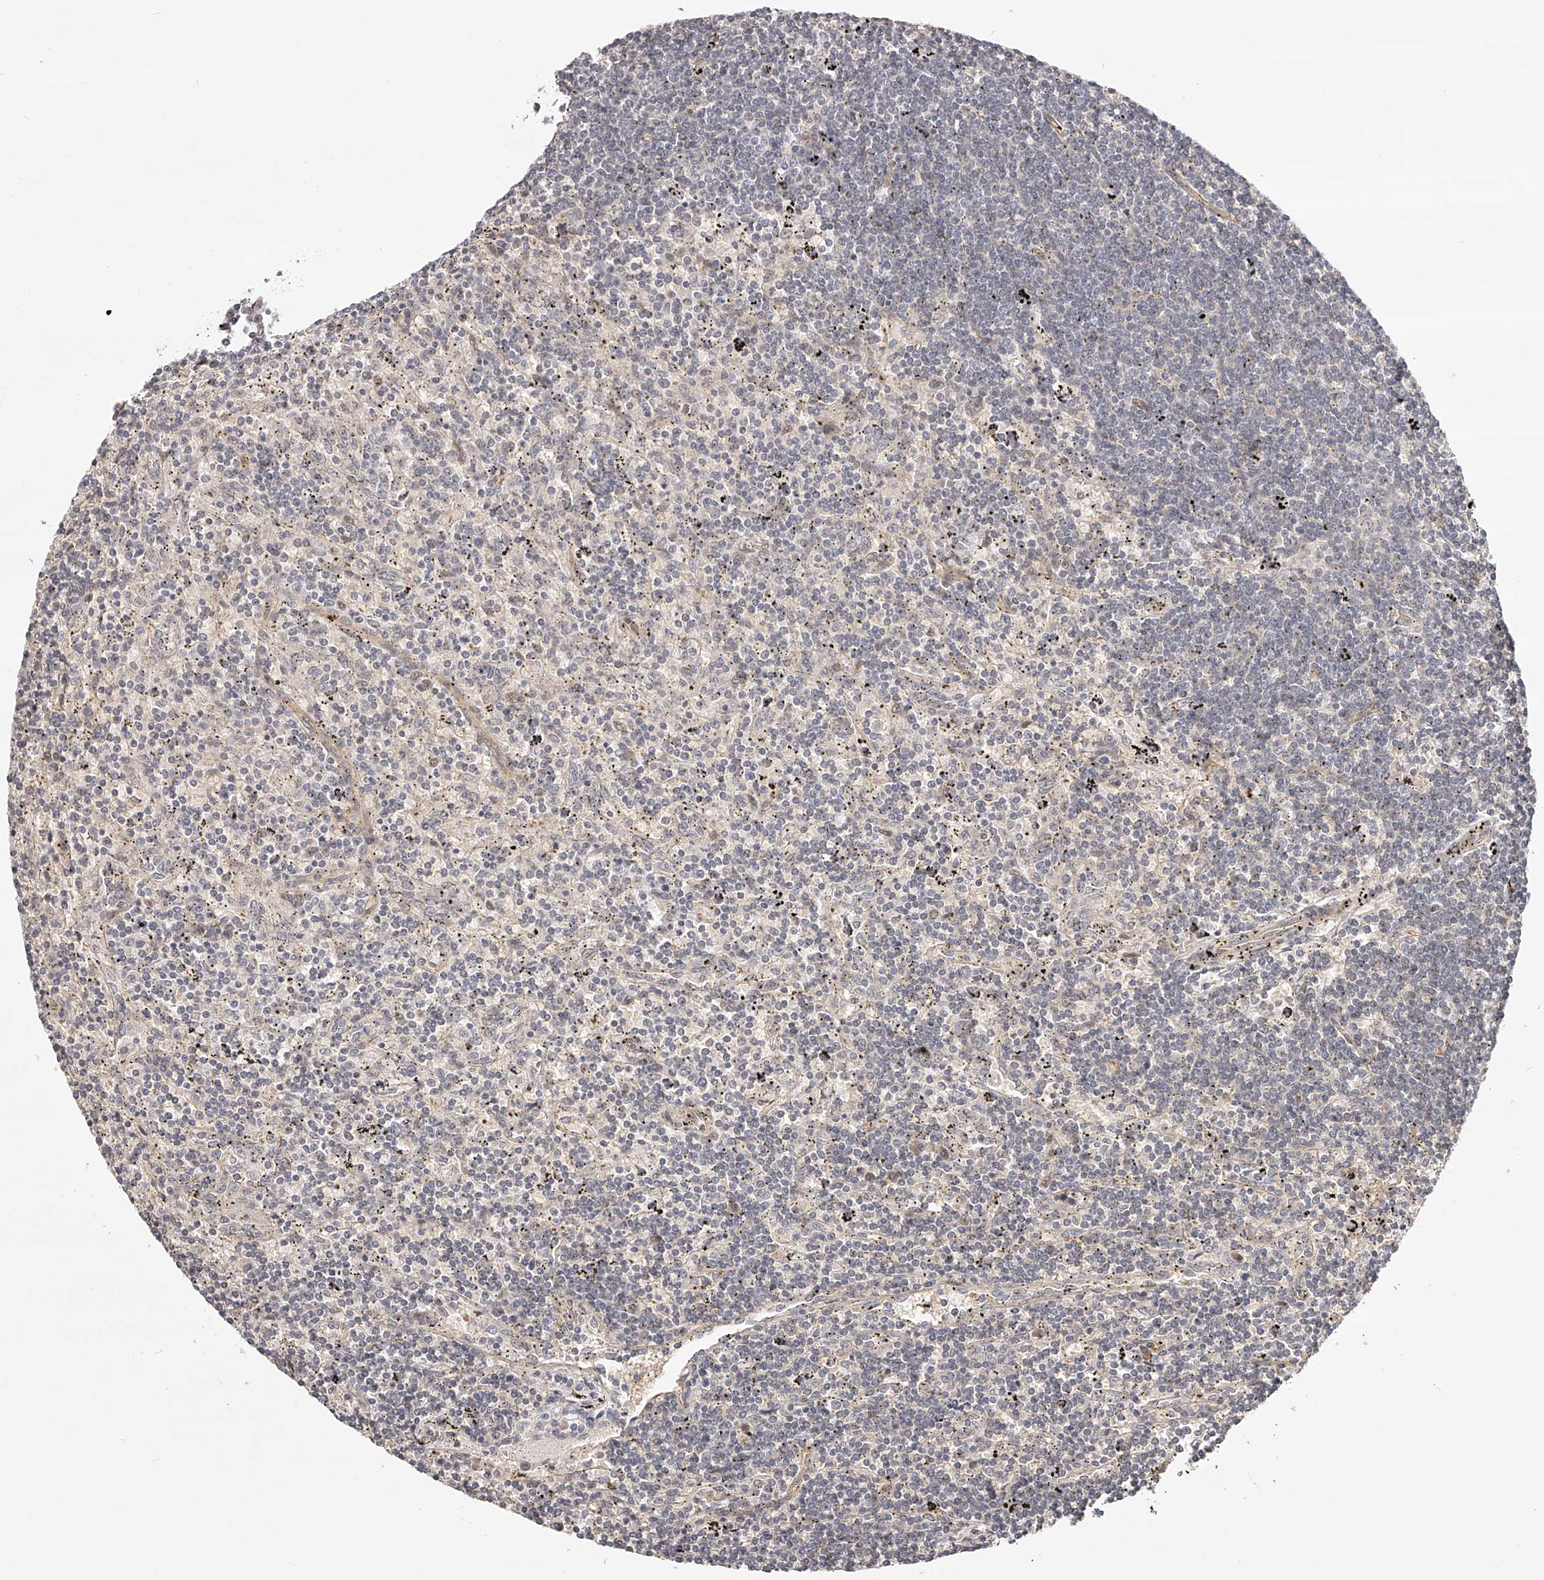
{"staining": {"intensity": "negative", "quantity": "none", "location": "none"}, "tissue": "lymphoma", "cell_type": "Tumor cells", "image_type": "cancer", "snomed": [{"axis": "morphology", "description": "Malignant lymphoma, non-Hodgkin's type, Low grade"}, {"axis": "topography", "description": "Spleen"}], "caption": "The micrograph displays no staining of tumor cells in low-grade malignant lymphoma, non-Hodgkin's type. (IHC, brightfield microscopy, high magnification).", "gene": "ZNF582", "patient": {"sex": "male", "age": 76}}